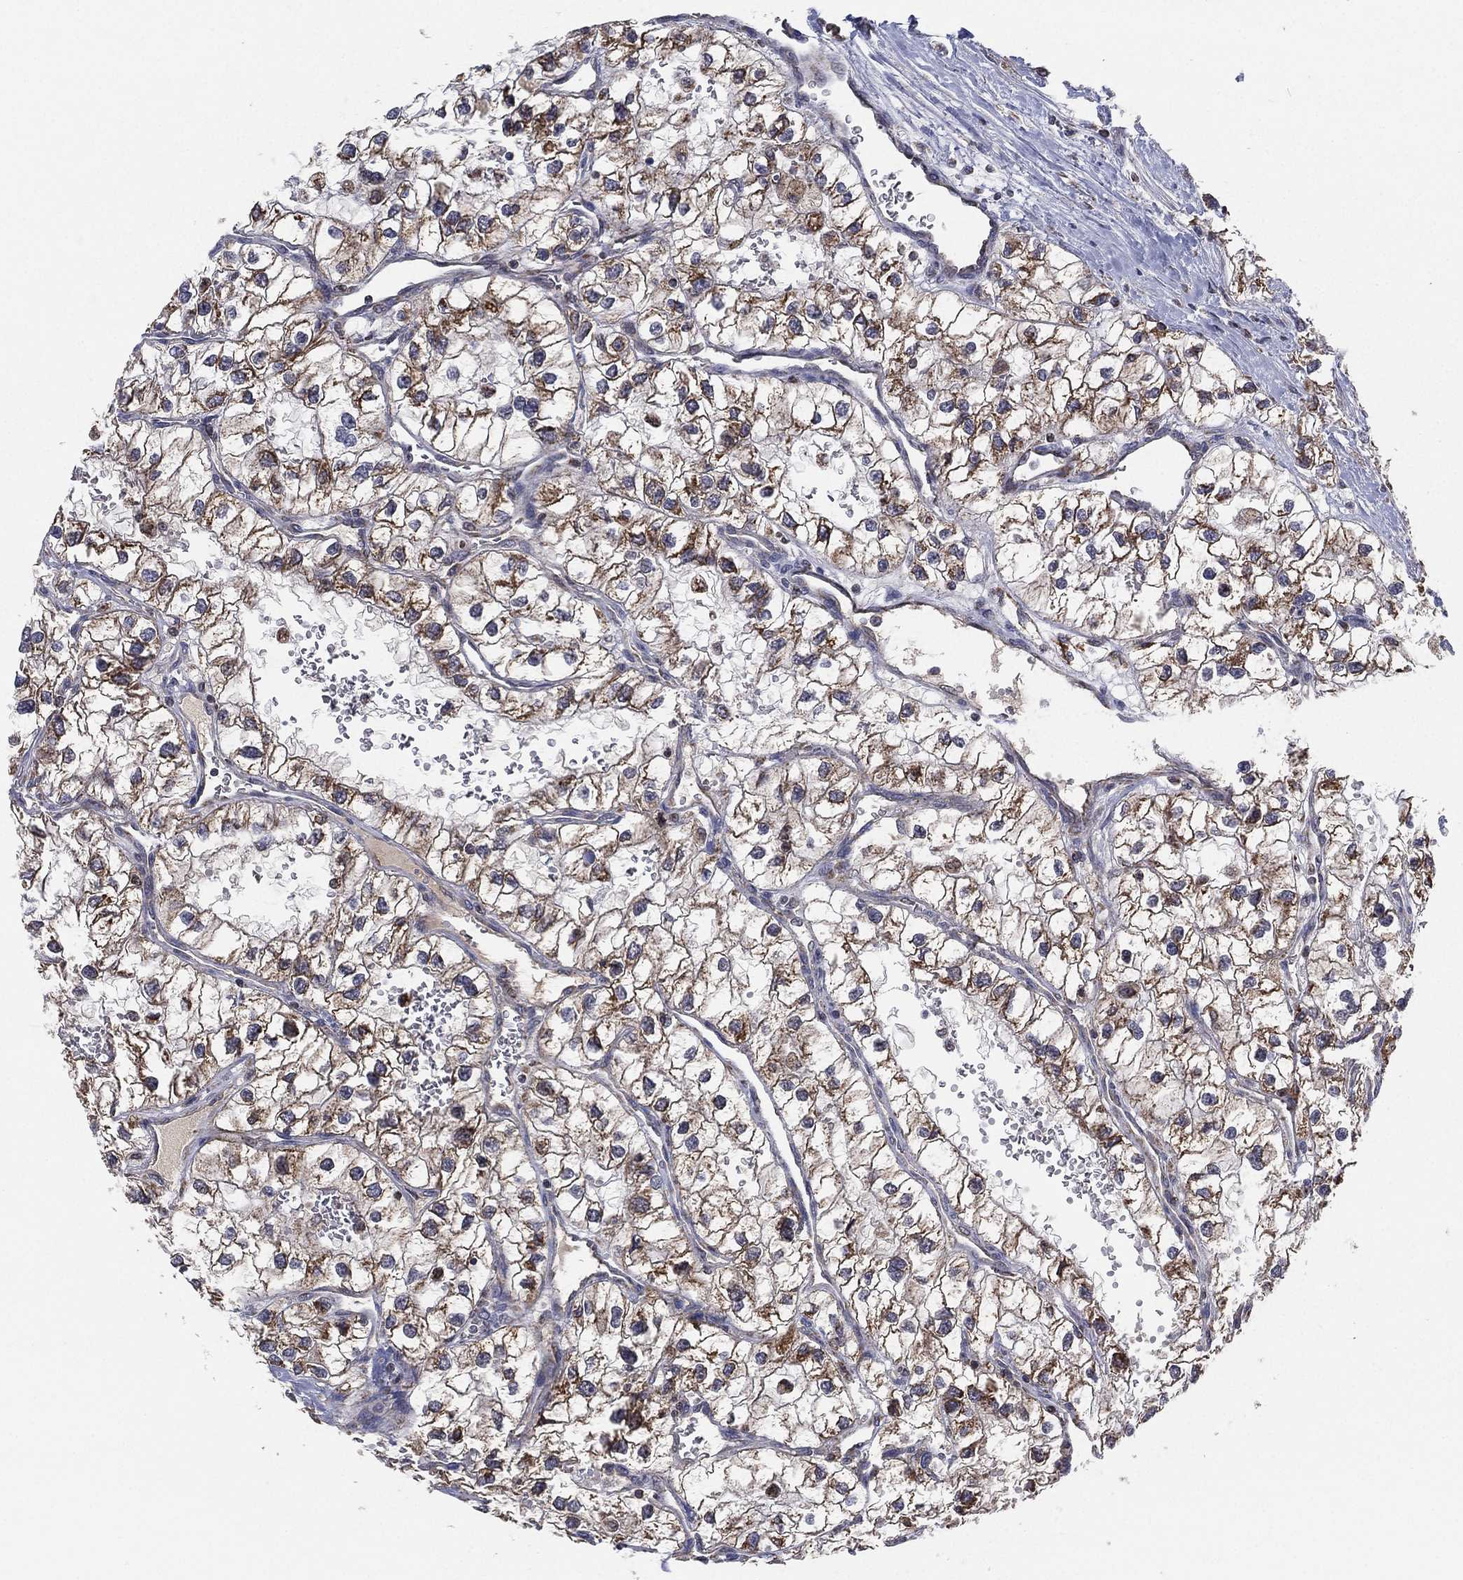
{"staining": {"intensity": "moderate", "quantity": ">75%", "location": "cytoplasmic/membranous"}, "tissue": "renal cancer", "cell_type": "Tumor cells", "image_type": "cancer", "snomed": [{"axis": "morphology", "description": "Adenocarcinoma, NOS"}, {"axis": "topography", "description": "Kidney"}], "caption": "DAB (3,3'-diaminobenzidine) immunohistochemical staining of human renal adenocarcinoma demonstrates moderate cytoplasmic/membranous protein expression in approximately >75% of tumor cells.", "gene": "PSMG4", "patient": {"sex": "male", "age": 59}}